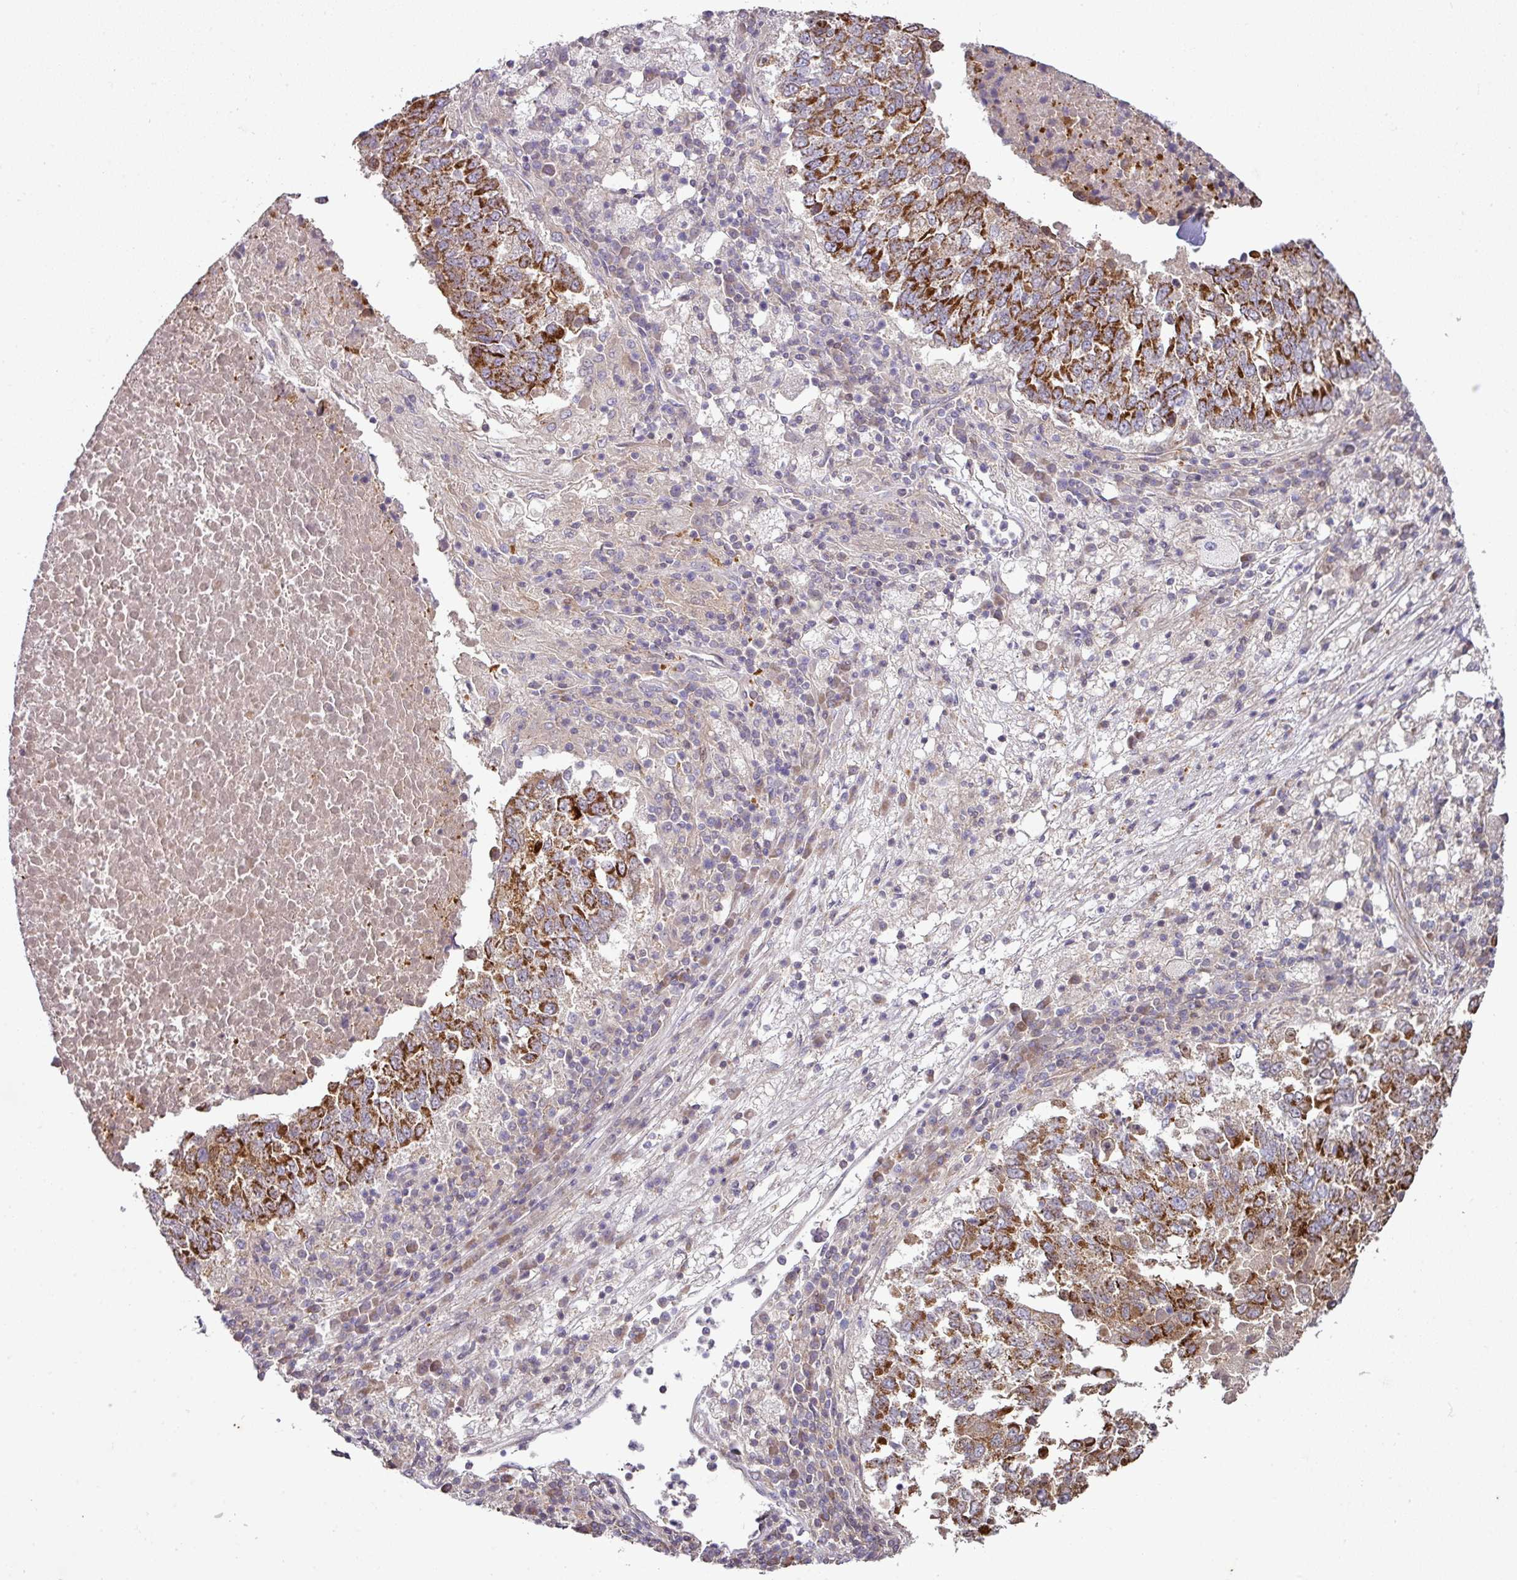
{"staining": {"intensity": "strong", "quantity": ">75%", "location": "cytoplasmic/membranous"}, "tissue": "lung cancer", "cell_type": "Tumor cells", "image_type": "cancer", "snomed": [{"axis": "morphology", "description": "Squamous cell carcinoma, NOS"}, {"axis": "topography", "description": "Lung"}], "caption": "Lung squamous cell carcinoma was stained to show a protein in brown. There is high levels of strong cytoplasmic/membranous staining in about >75% of tumor cells.", "gene": "ANKRD18A", "patient": {"sex": "male", "age": 73}}